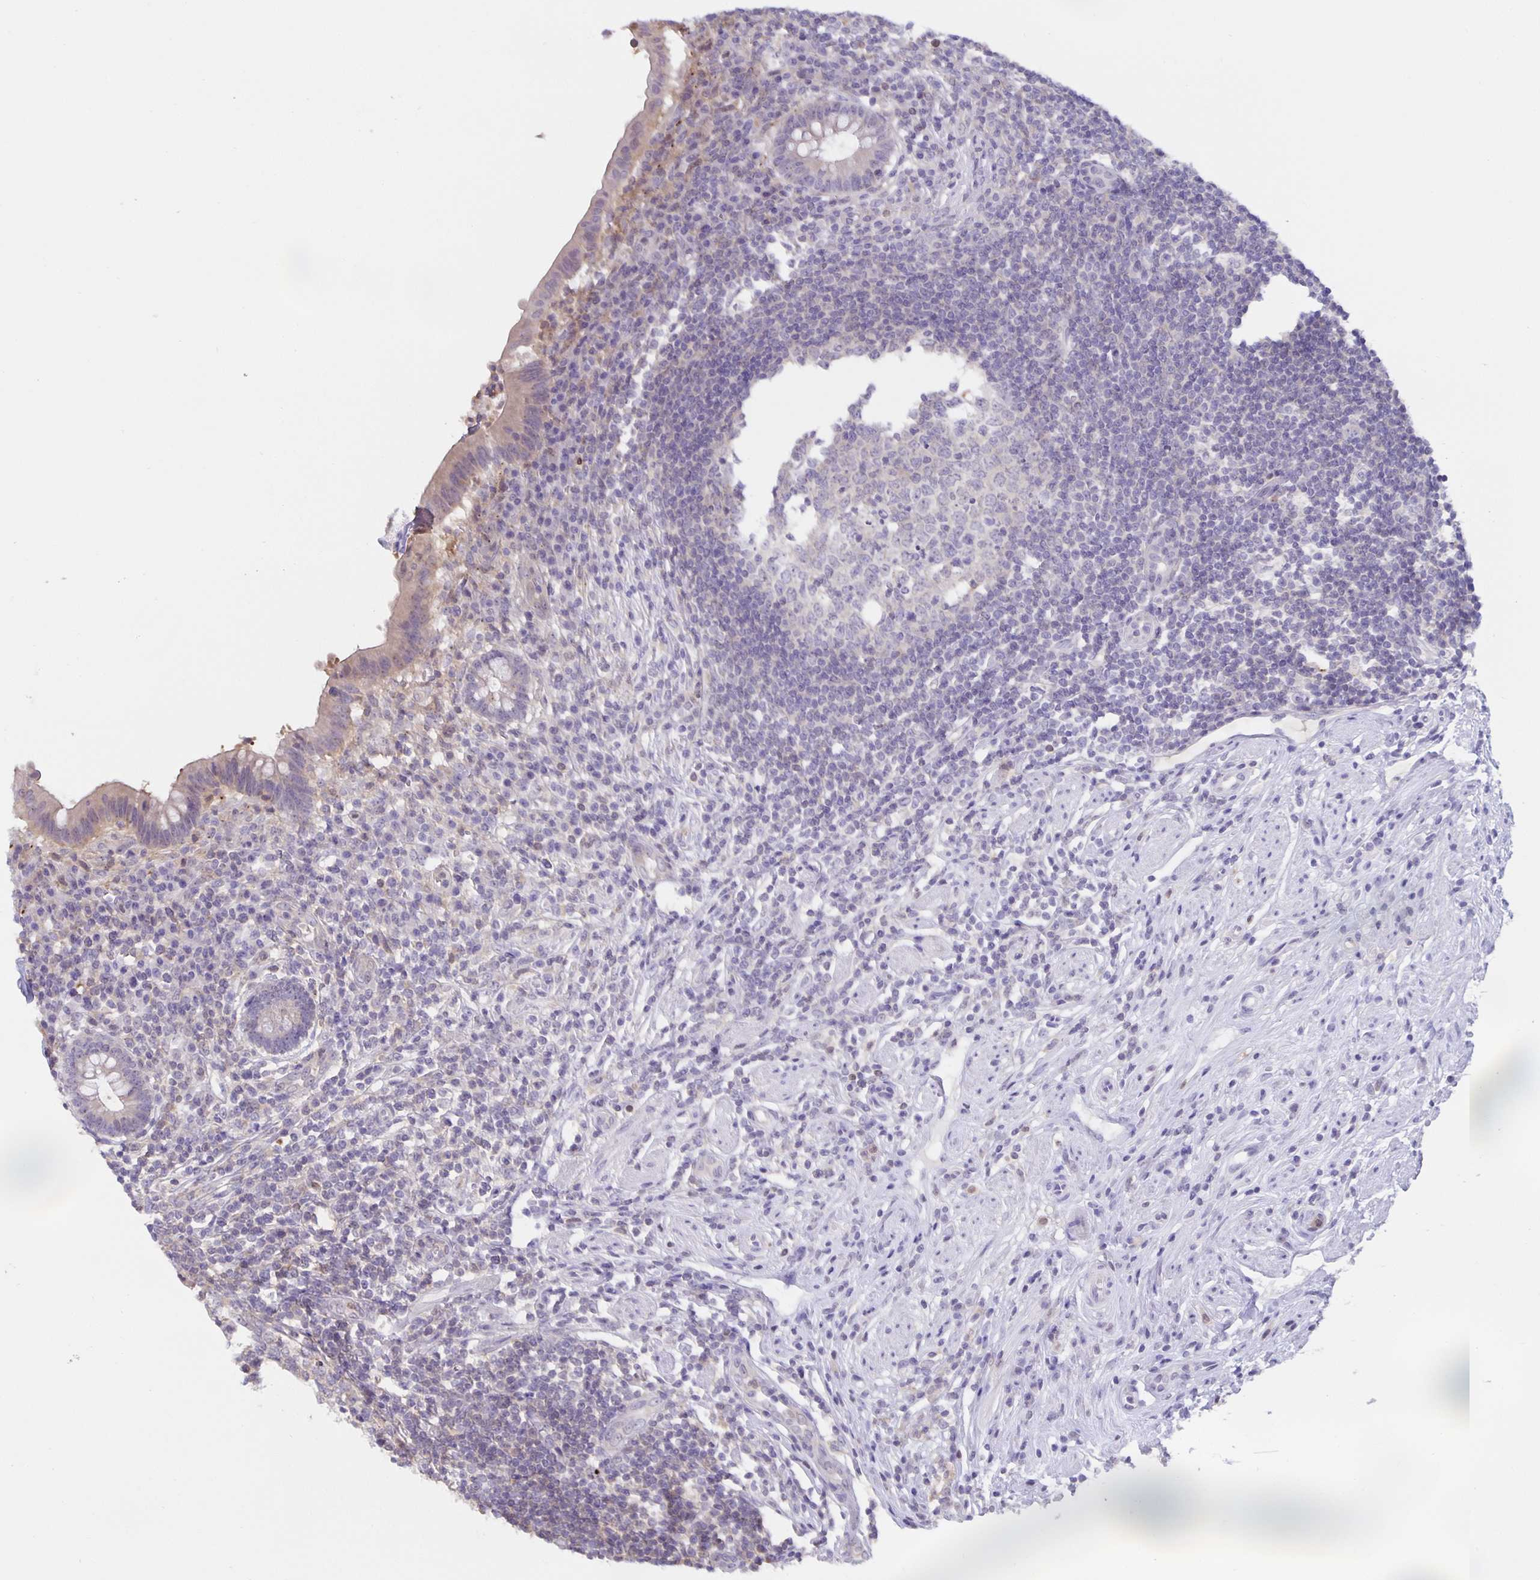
{"staining": {"intensity": "weak", "quantity": "<25%", "location": "cytoplasmic/membranous"}, "tissue": "appendix", "cell_type": "Glandular cells", "image_type": "normal", "snomed": [{"axis": "morphology", "description": "Normal tissue, NOS"}, {"axis": "topography", "description": "Appendix"}], "caption": "IHC of benign appendix displays no positivity in glandular cells.", "gene": "MARCHF6", "patient": {"sex": "female", "age": 56}}